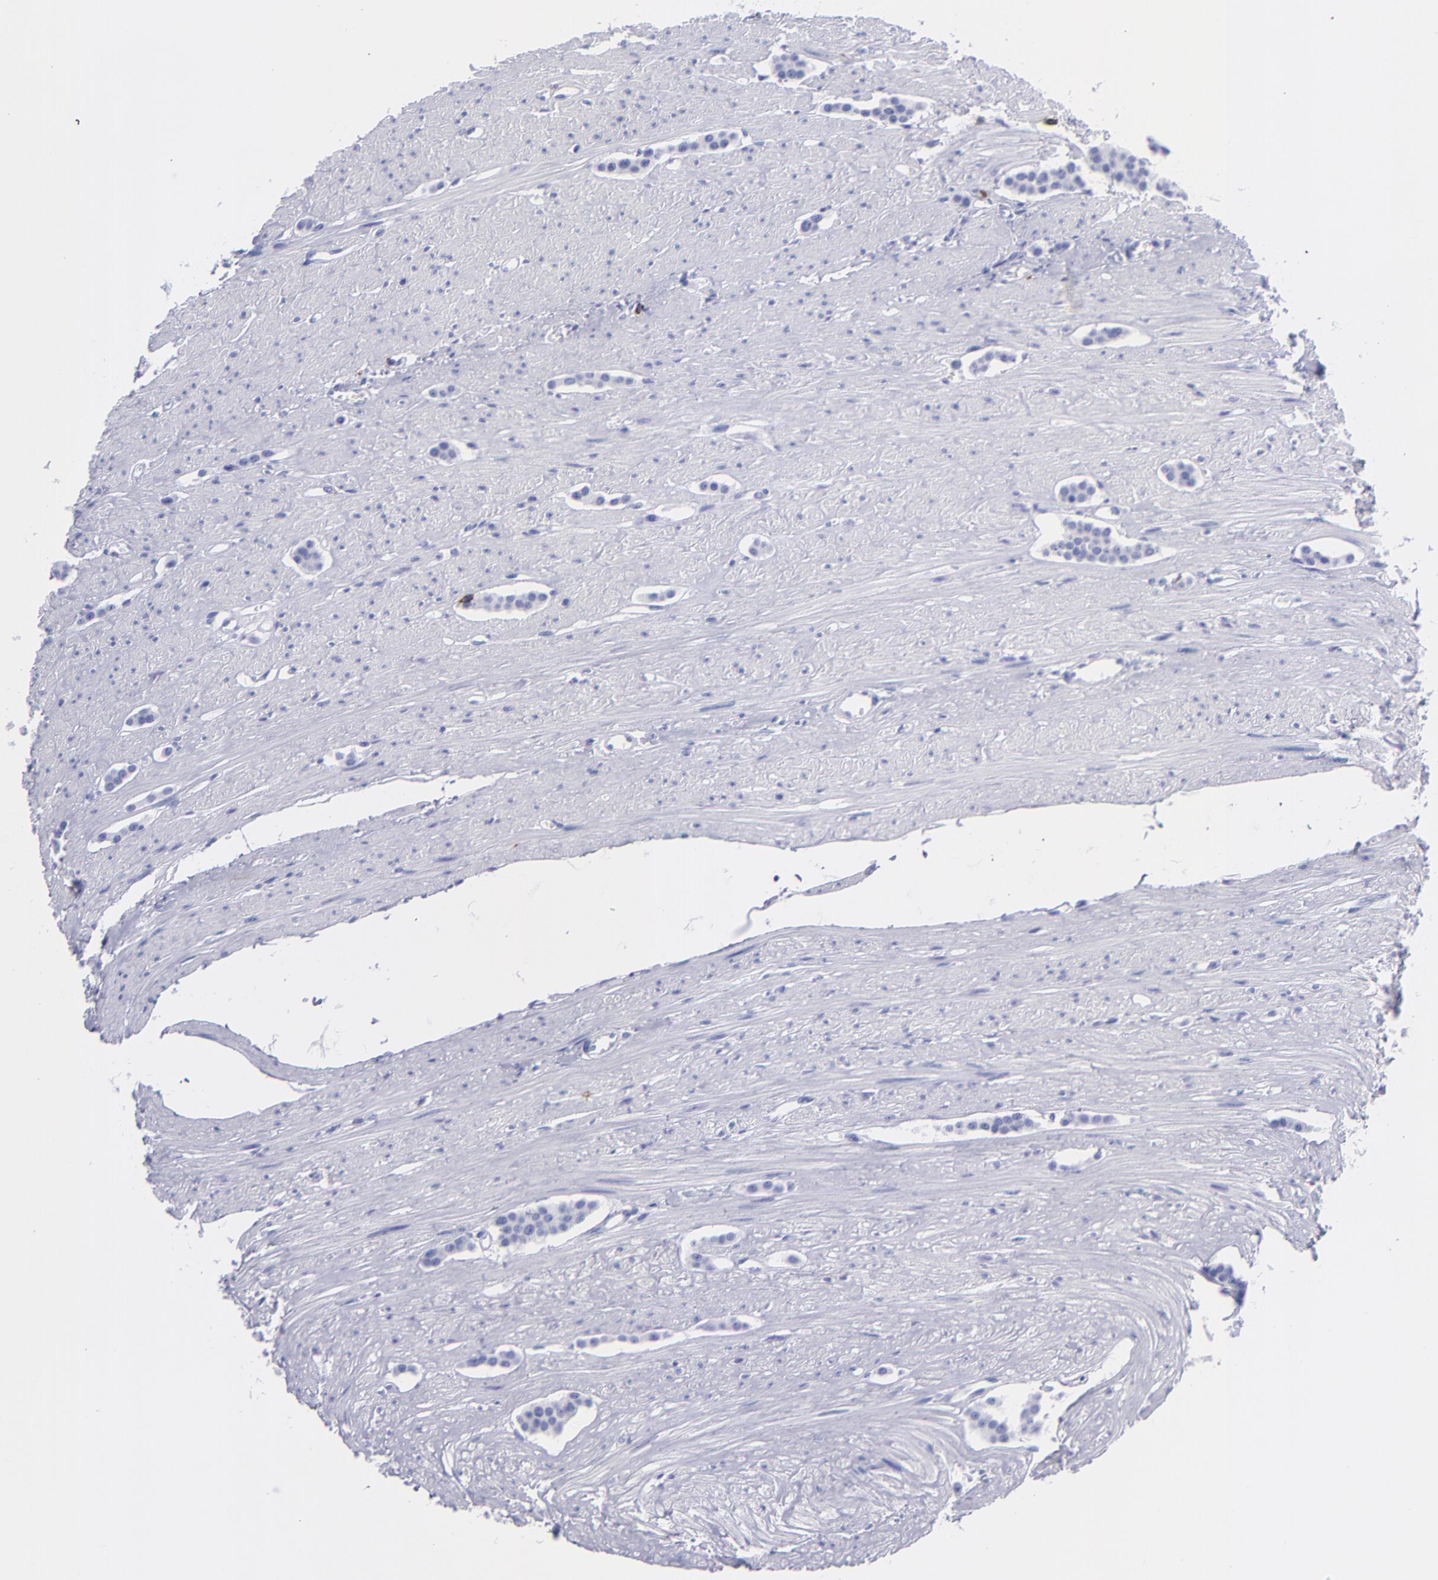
{"staining": {"intensity": "negative", "quantity": "none", "location": "none"}, "tissue": "carcinoid", "cell_type": "Tumor cells", "image_type": "cancer", "snomed": [{"axis": "morphology", "description": "Carcinoid, malignant, NOS"}, {"axis": "topography", "description": "Small intestine"}], "caption": "Immunohistochemical staining of malignant carcinoid exhibits no significant staining in tumor cells.", "gene": "CD6", "patient": {"sex": "male", "age": 60}}